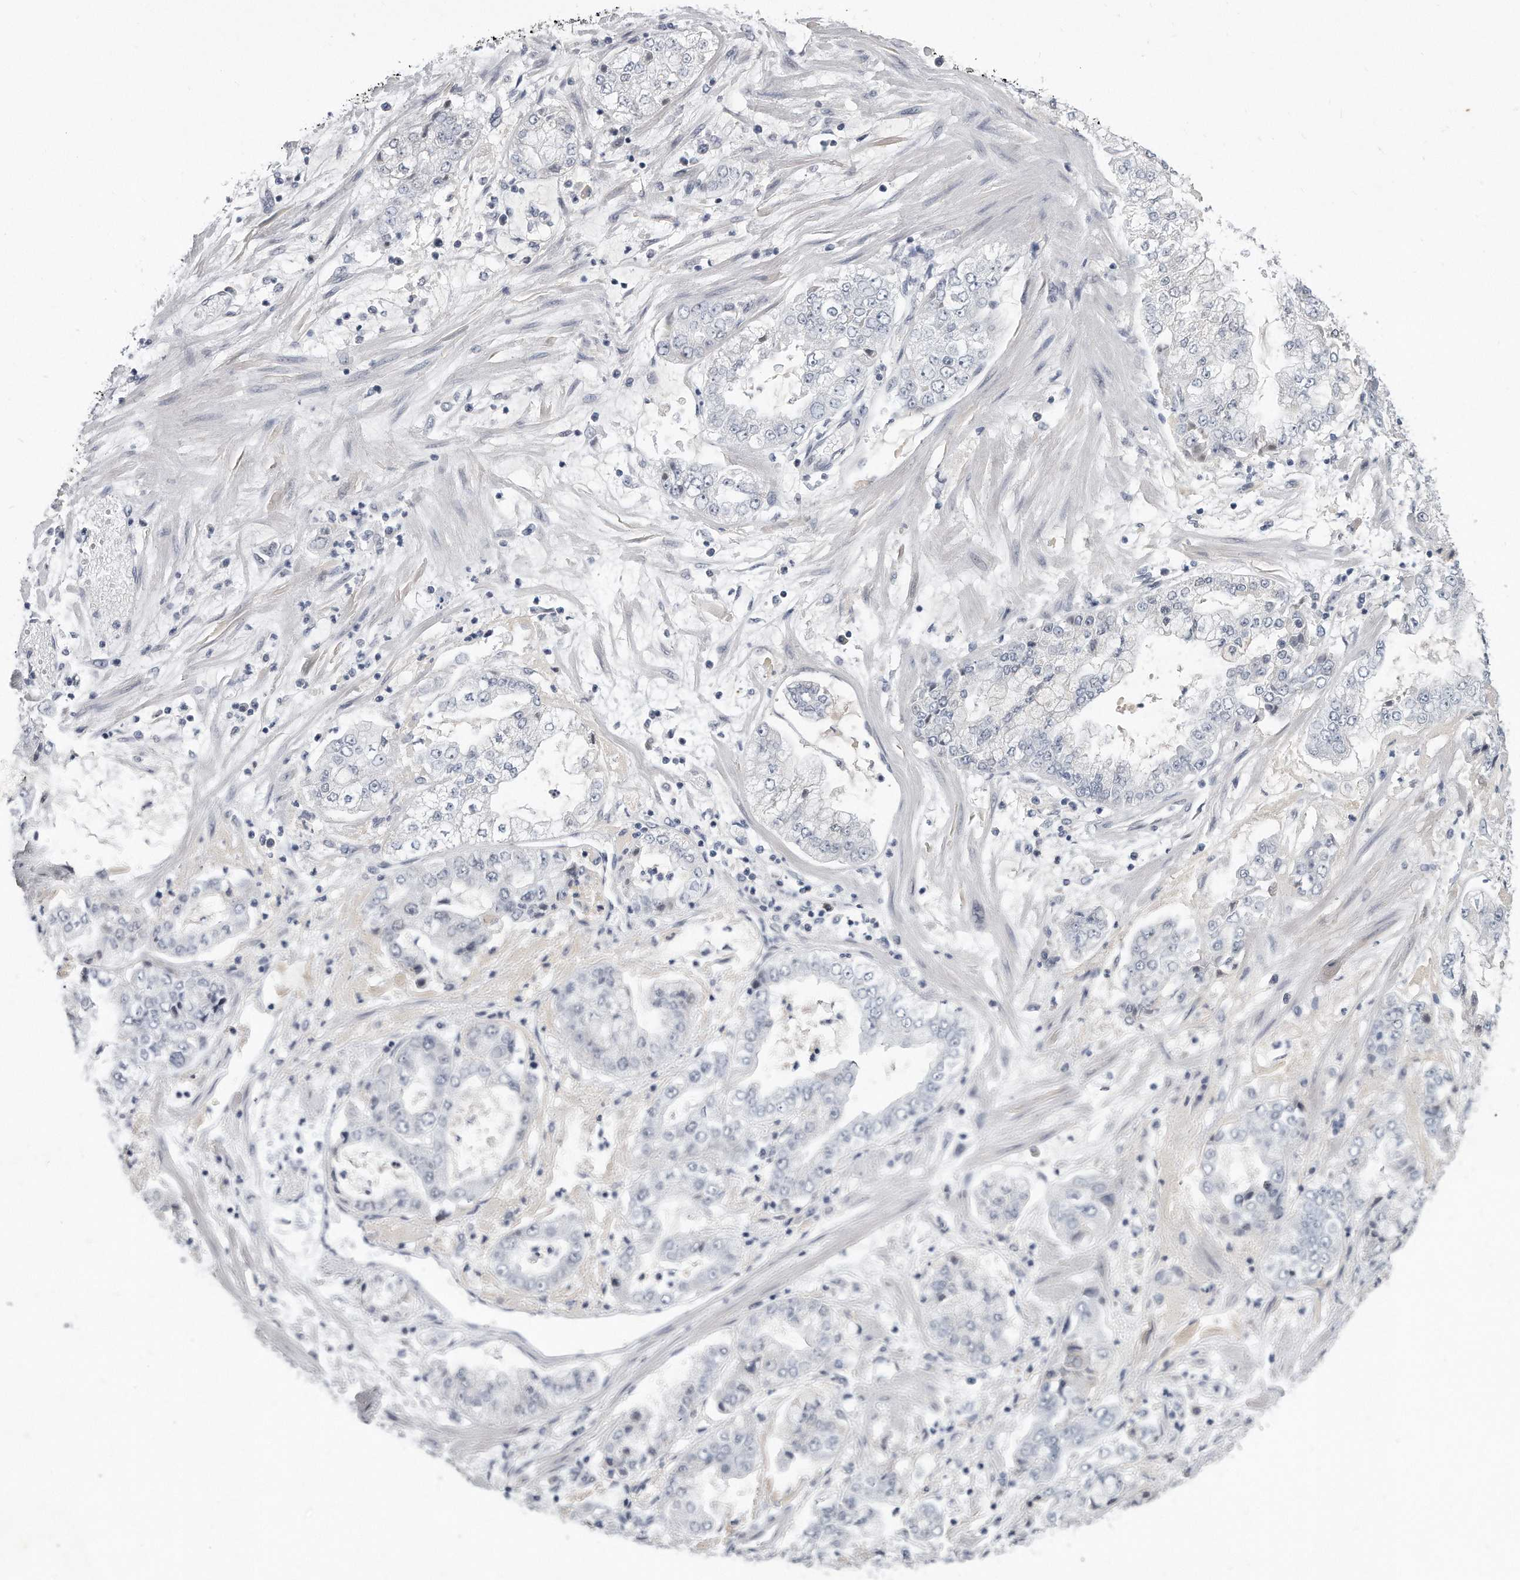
{"staining": {"intensity": "negative", "quantity": "none", "location": "none"}, "tissue": "stomach cancer", "cell_type": "Tumor cells", "image_type": "cancer", "snomed": [{"axis": "morphology", "description": "Adenocarcinoma, NOS"}, {"axis": "topography", "description": "Stomach"}], "caption": "DAB (3,3'-diaminobenzidine) immunohistochemical staining of human stomach adenocarcinoma demonstrates no significant expression in tumor cells.", "gene": "CTBP2", "patient": {"sex": "male", "age": 76}}